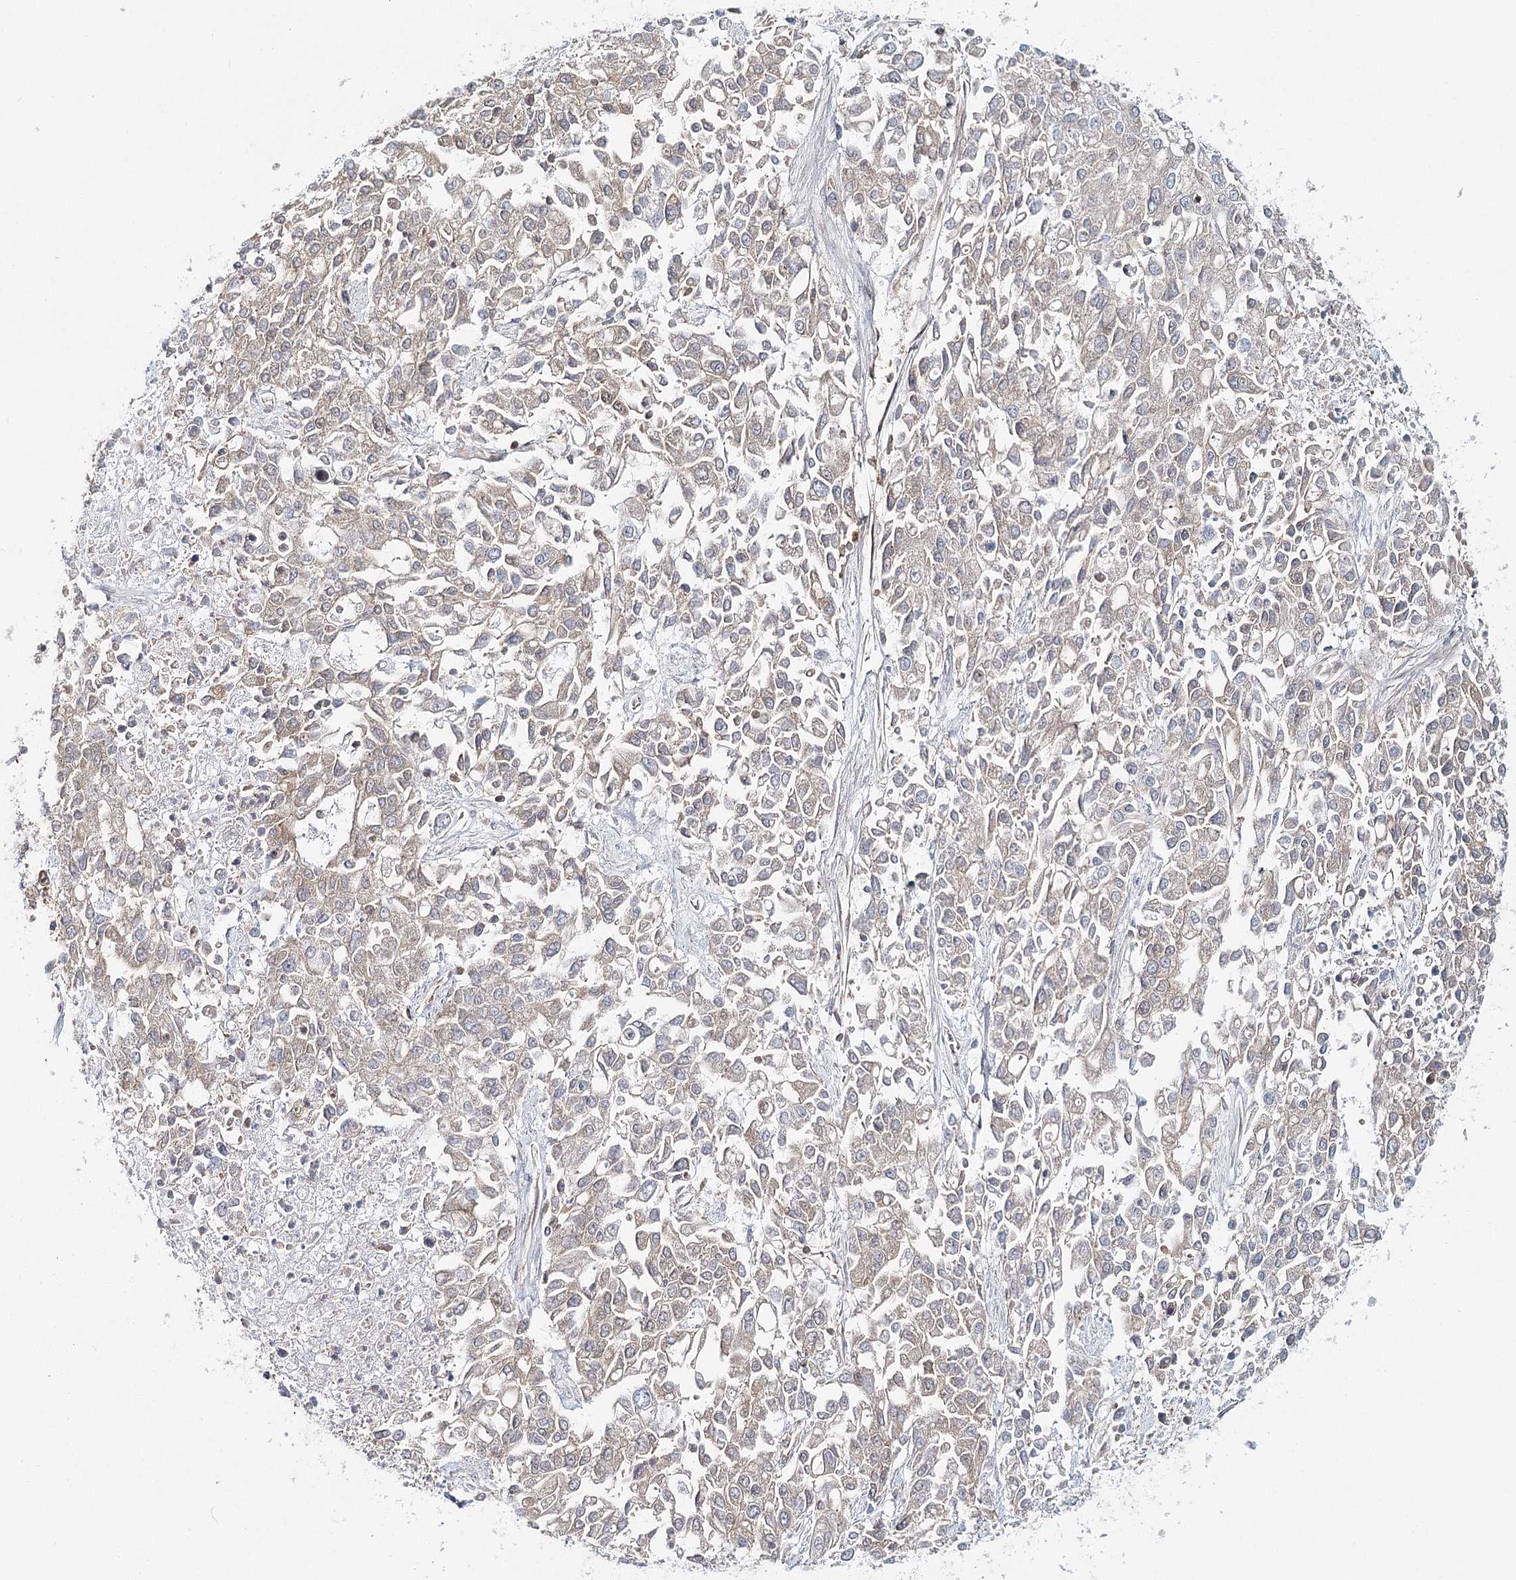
{"staining": {"intensity": "negative", "quantity": "none", "location": "none"}, "tissue": "endometrial cancer", "cell_type": "Tumor cells", "image_type": "cancer", "snomed": [{"axis": "morphology", "description": "Adenocarcinoma, NOS"}, {"axis": "topography", "description": "Endometrium"}], "caption": "DAB immunohistochemical staining of human endometrial adenocarcinoma shows no significant staining in tumor cells.", "gene": "FAM120B", "patient": {"sex": "female", "age": 49}}